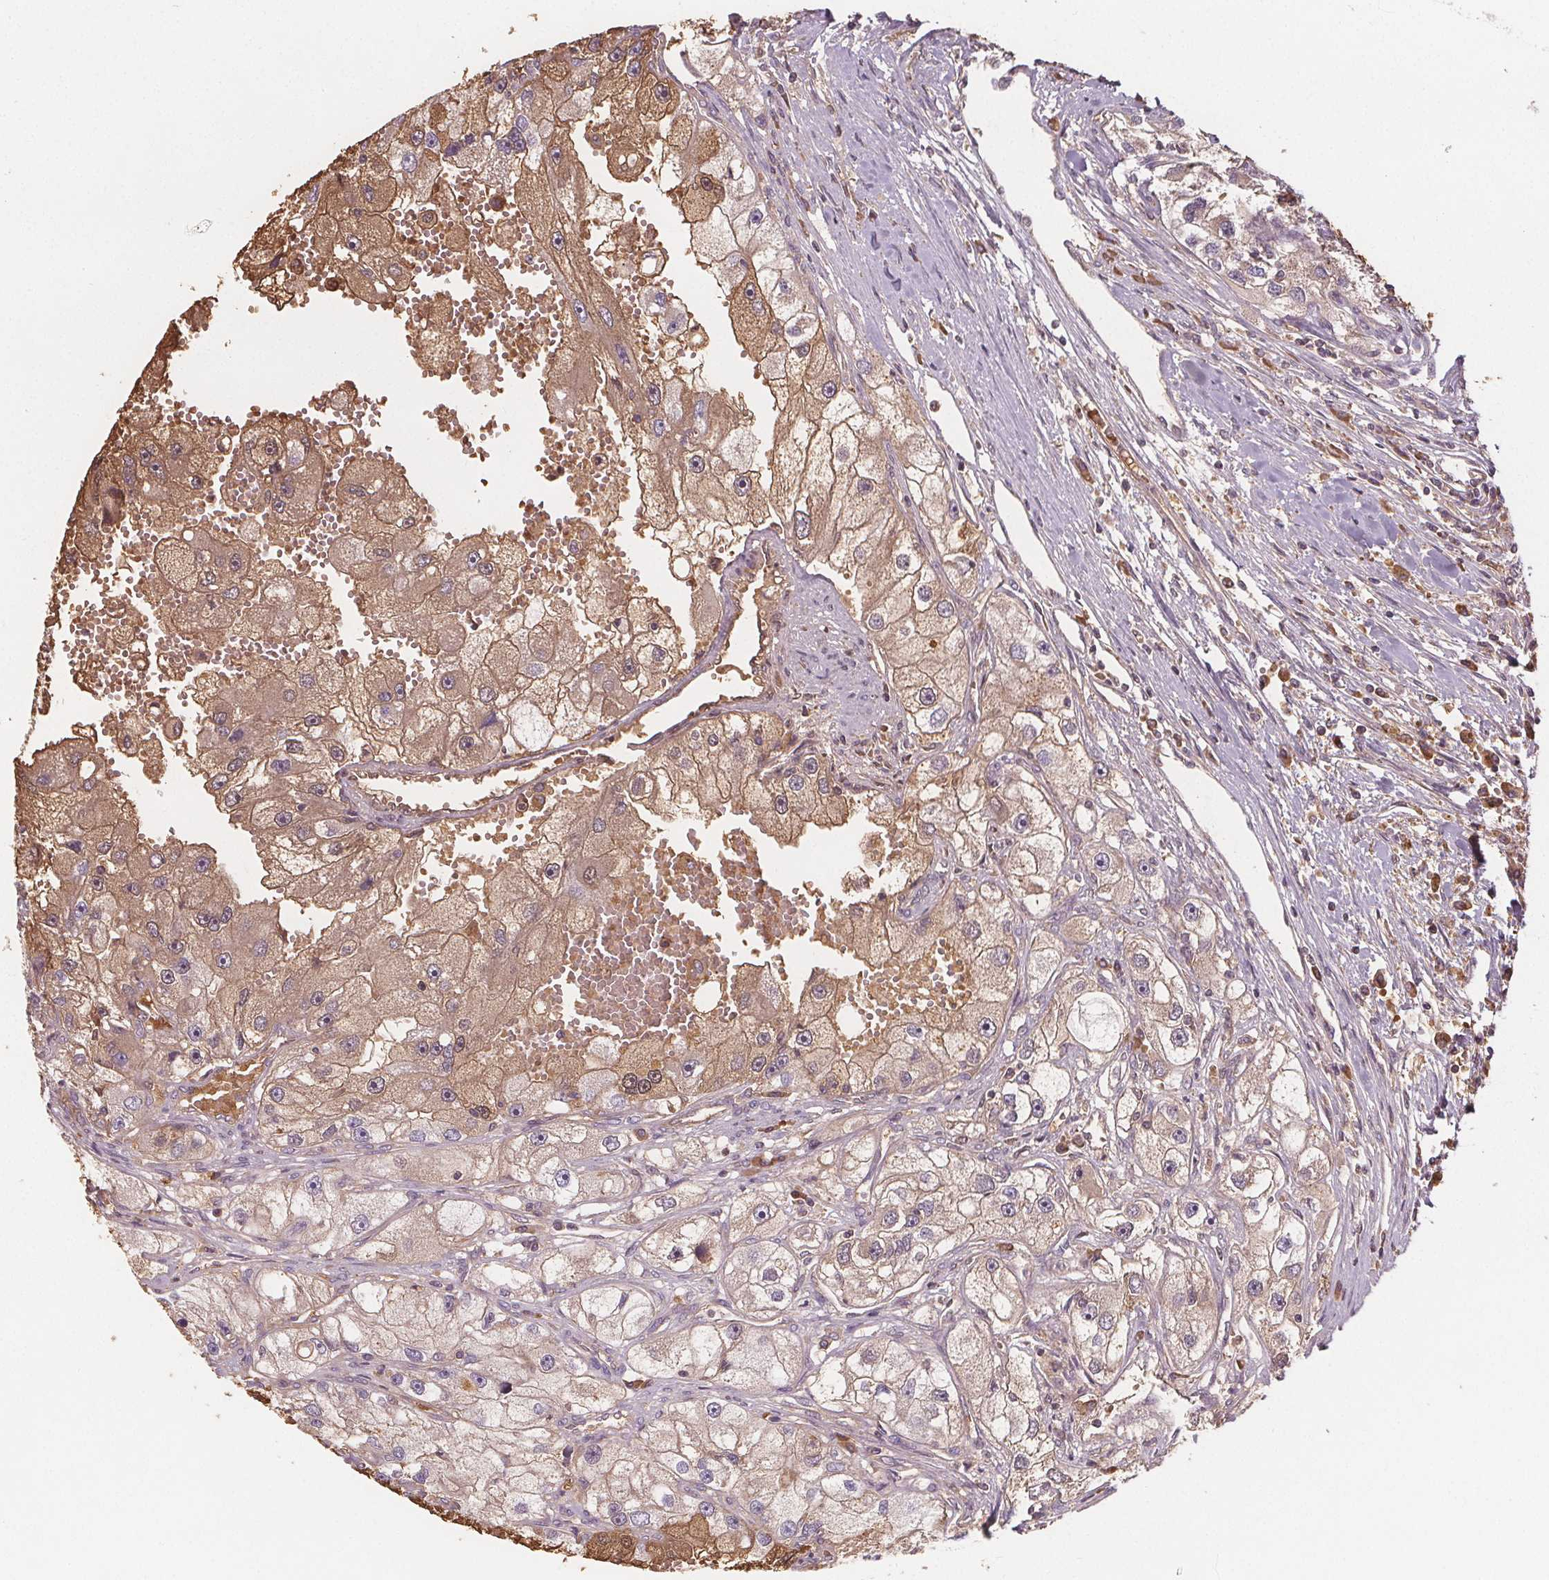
{"staining": {"intensity": "weak", "quantity": ">75%", "location": "cytoplasmic/membranous"}, "tissue": "renal cancer", "cell_type": "Tumor cells", "image_type": "cancer", "snomed": [{"axis": "morphology", "description": "Adenocarcinoma, NOS"}, {"axis": "topography", "description": "Kidney"}], "caption": "Protein positivity by immunohistochemistry (IHC) displays weak cytoplasmic/membranous expression in approximately >75% of tumor cells in renal cancer (adenocarcinoma).", "gene": "EIF3D", "patient": {"sex": "male", "age": 63}}